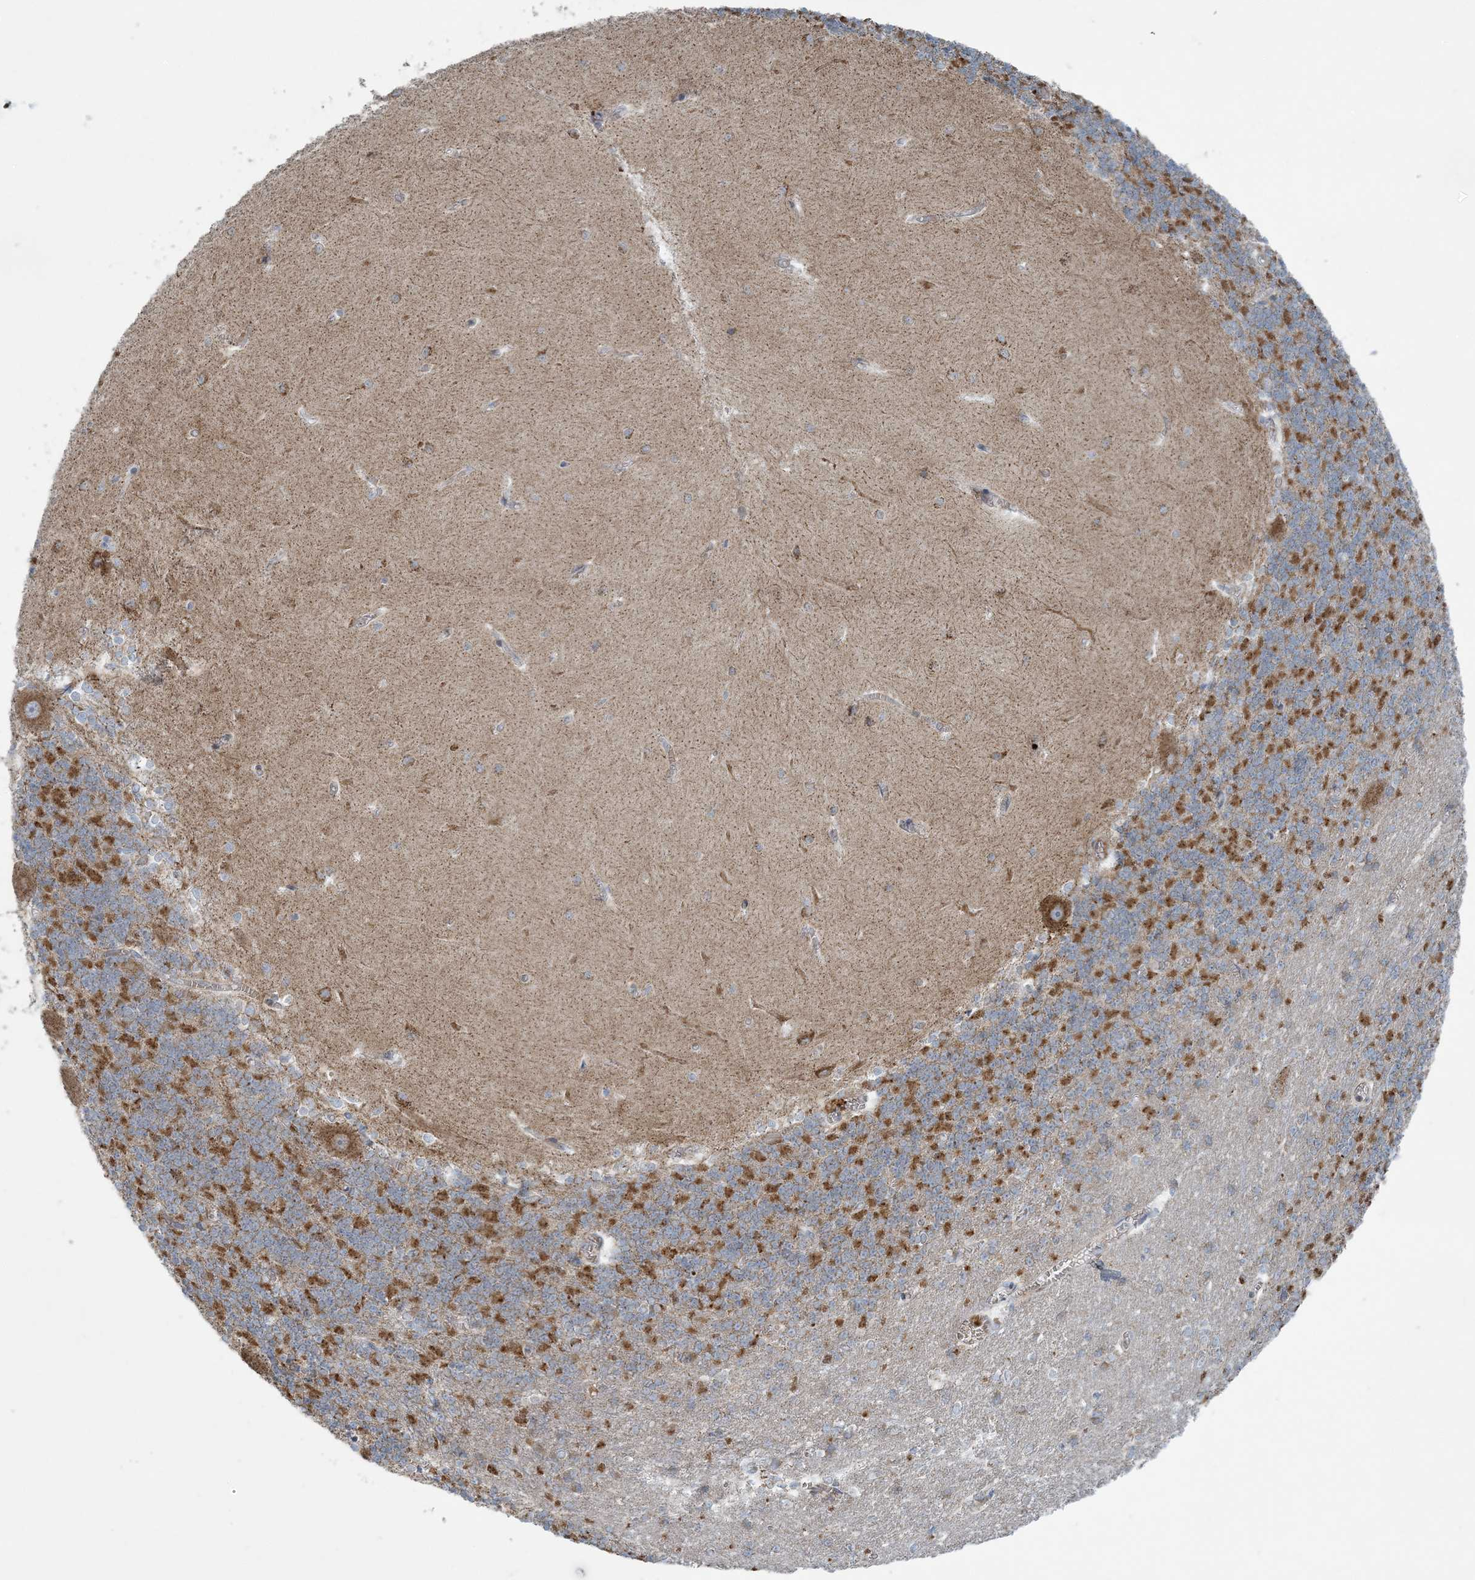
{"staining": {"intensity": "strong", "quantity": "<25%", "location": "cytoplasmic/membranous,nuclear"}, "tissue": "cerebellum", "cell_type": "Cells in granular layer", "image_type": "normal", "snomed": [{"axis": "morphology", "description": "Normal tissue, NOS"}, {"axis": "topography", "description": "Cerebellum"}], "caption": "Immunohistochemistry of normal human cerebellum demonstrates medium levels of strong cytoplasmic/membranous,nuclear staining in approximately <25% of cells in granular layer. (Brightfield microscopy of DAB IHC at high magnification).", "gene": "PIK3R4", "patient": {"sex": "male", "age": 37}}